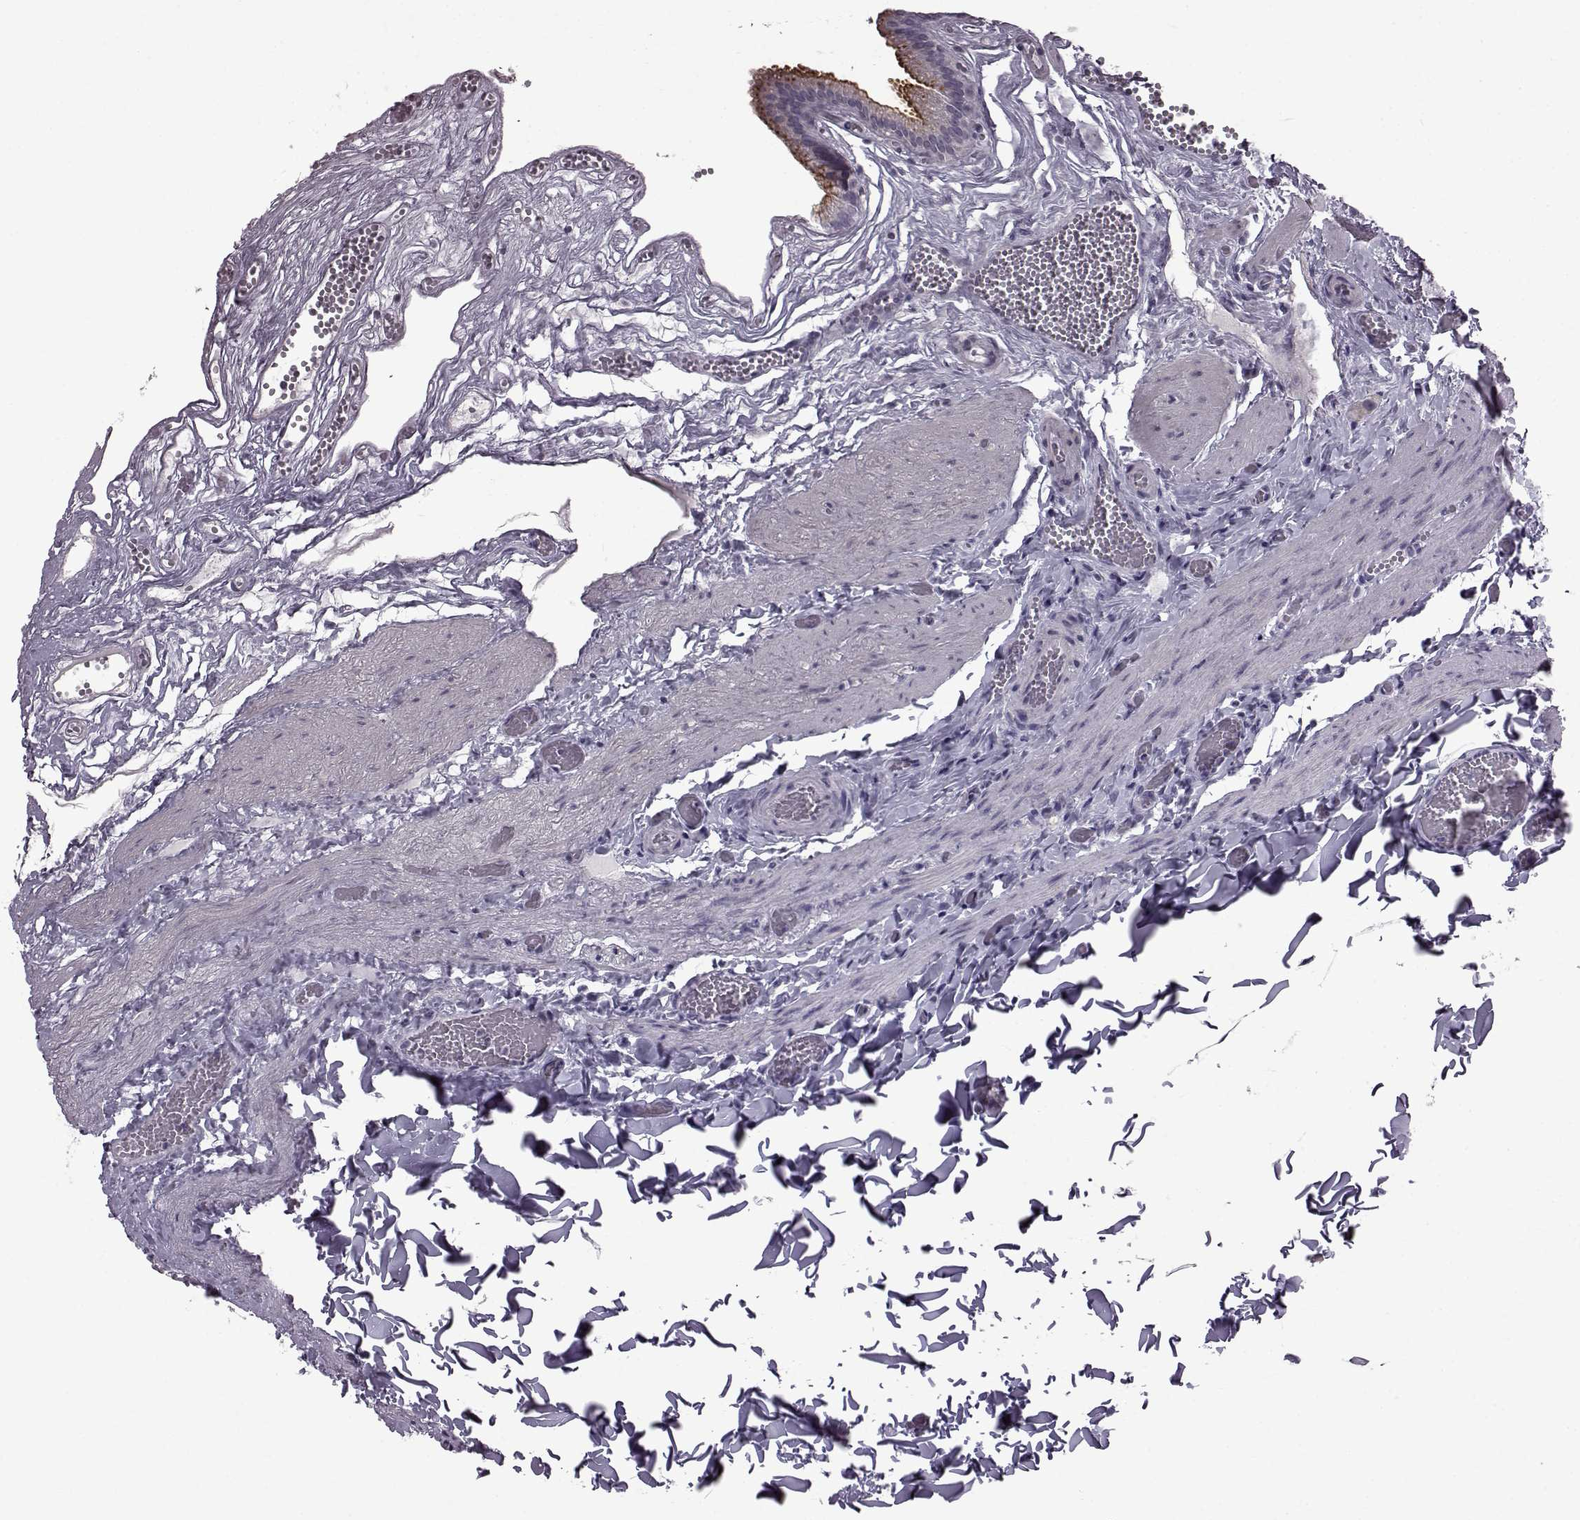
{"staining": {"intensity": "weak", "quantity": "25%-75%", "location": "cytoplasmic/membranous"}, "tissue": "gallbladder", "cell_type": "Glandular cells", "image_type": "normal", "snomed": [{"axis": "morphology", "description": "Normal tissue, NOS"}, {"axis": "topography", "description": "Gallbladder"}, {"axis": "topography", "description": "Peripheral nerve tissue"}], "caption": "Immunohistochemical staining of normal human gallbladder shows weak cytoplasmic/membranous protein staining in approximately 25%-75% of glandular cells. The staining is performed using DAB brown chromogen to label protein expression. The nuclei are counter-stained blue using hematoxylin.", "gene": "SLC28A2", "patient": {"sex": "male", "age": 17}}